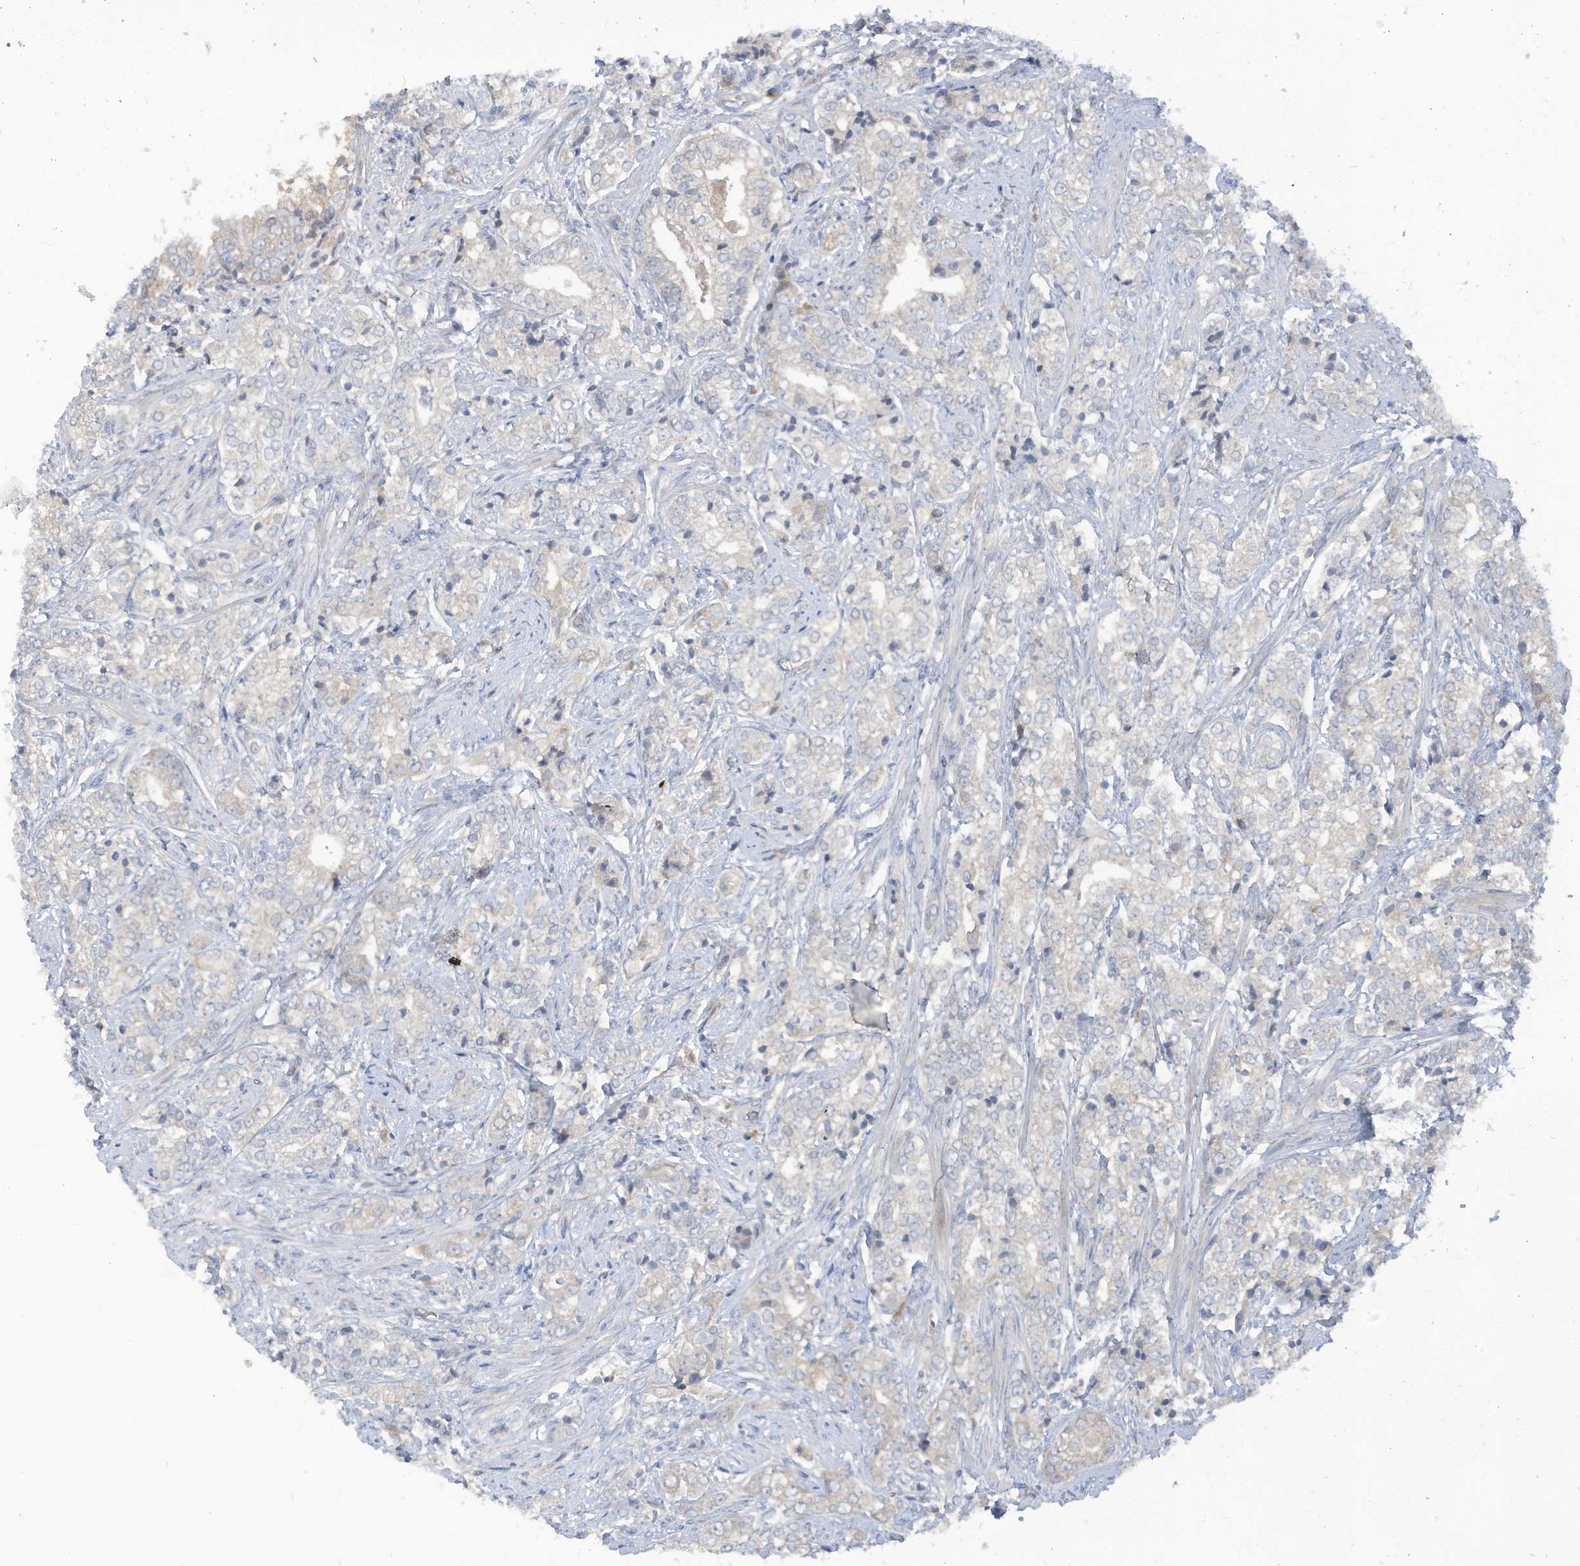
{"staining": {"intensity": "negative", "quantity": "none", "location": "none"}, "tissue": "prostate cancer", "cell_type": "Tumor cells", "image_type": "cancer", "snomed": [{"axis": "morphology", "description": "Adenocarcinoma, High grade"}, {"axis": "topography", "description": "Prostate"}], "caption": "A histopathology image of human prostate adenocarcinoma (high-grade) is negative for staining in tumor cells.", "gene": "LRRN2", "patient": {"sex": "male", "age": 69}}